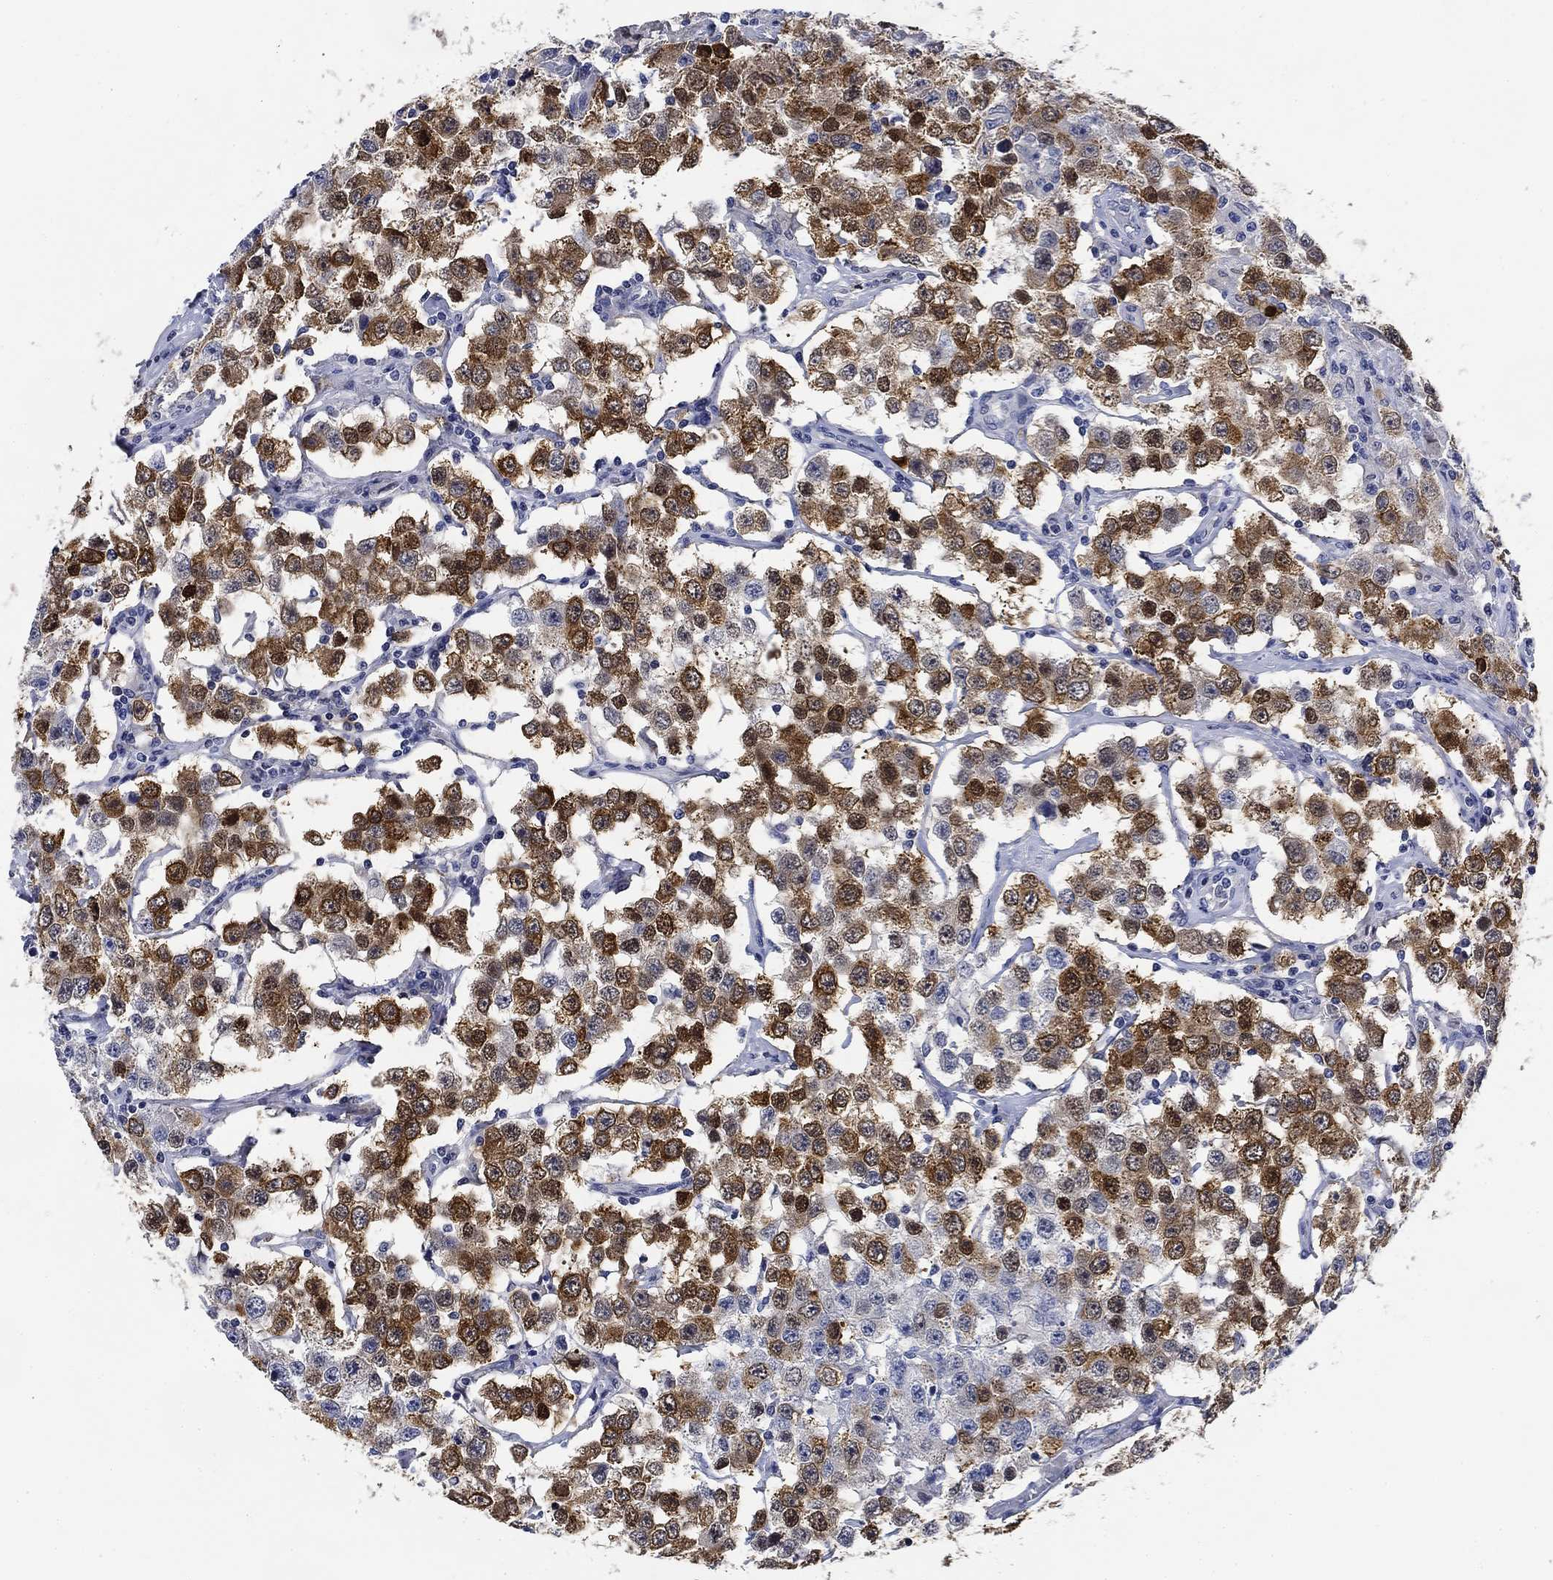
{"staining": {"intensity": "moderate", "quantity": "25%-75%", "location": "cytoplasmic/membranous"}, "tissue": "testis cancer", "cell_type": "Tumor cells", "image_type": "cancer", "snomed": [{"axis": "morphology", "description": "Seminoma, NOS"}, {"axis": "topography", "description": "Testis"}], "caption": "Protein staining of testis cancer tissue exhibits moderate cytoplasmic/membranous positivity in about 25%-75% of tumor cells.", "gene": "DAZL", "patient": {"sex": "male", "age": 52}}